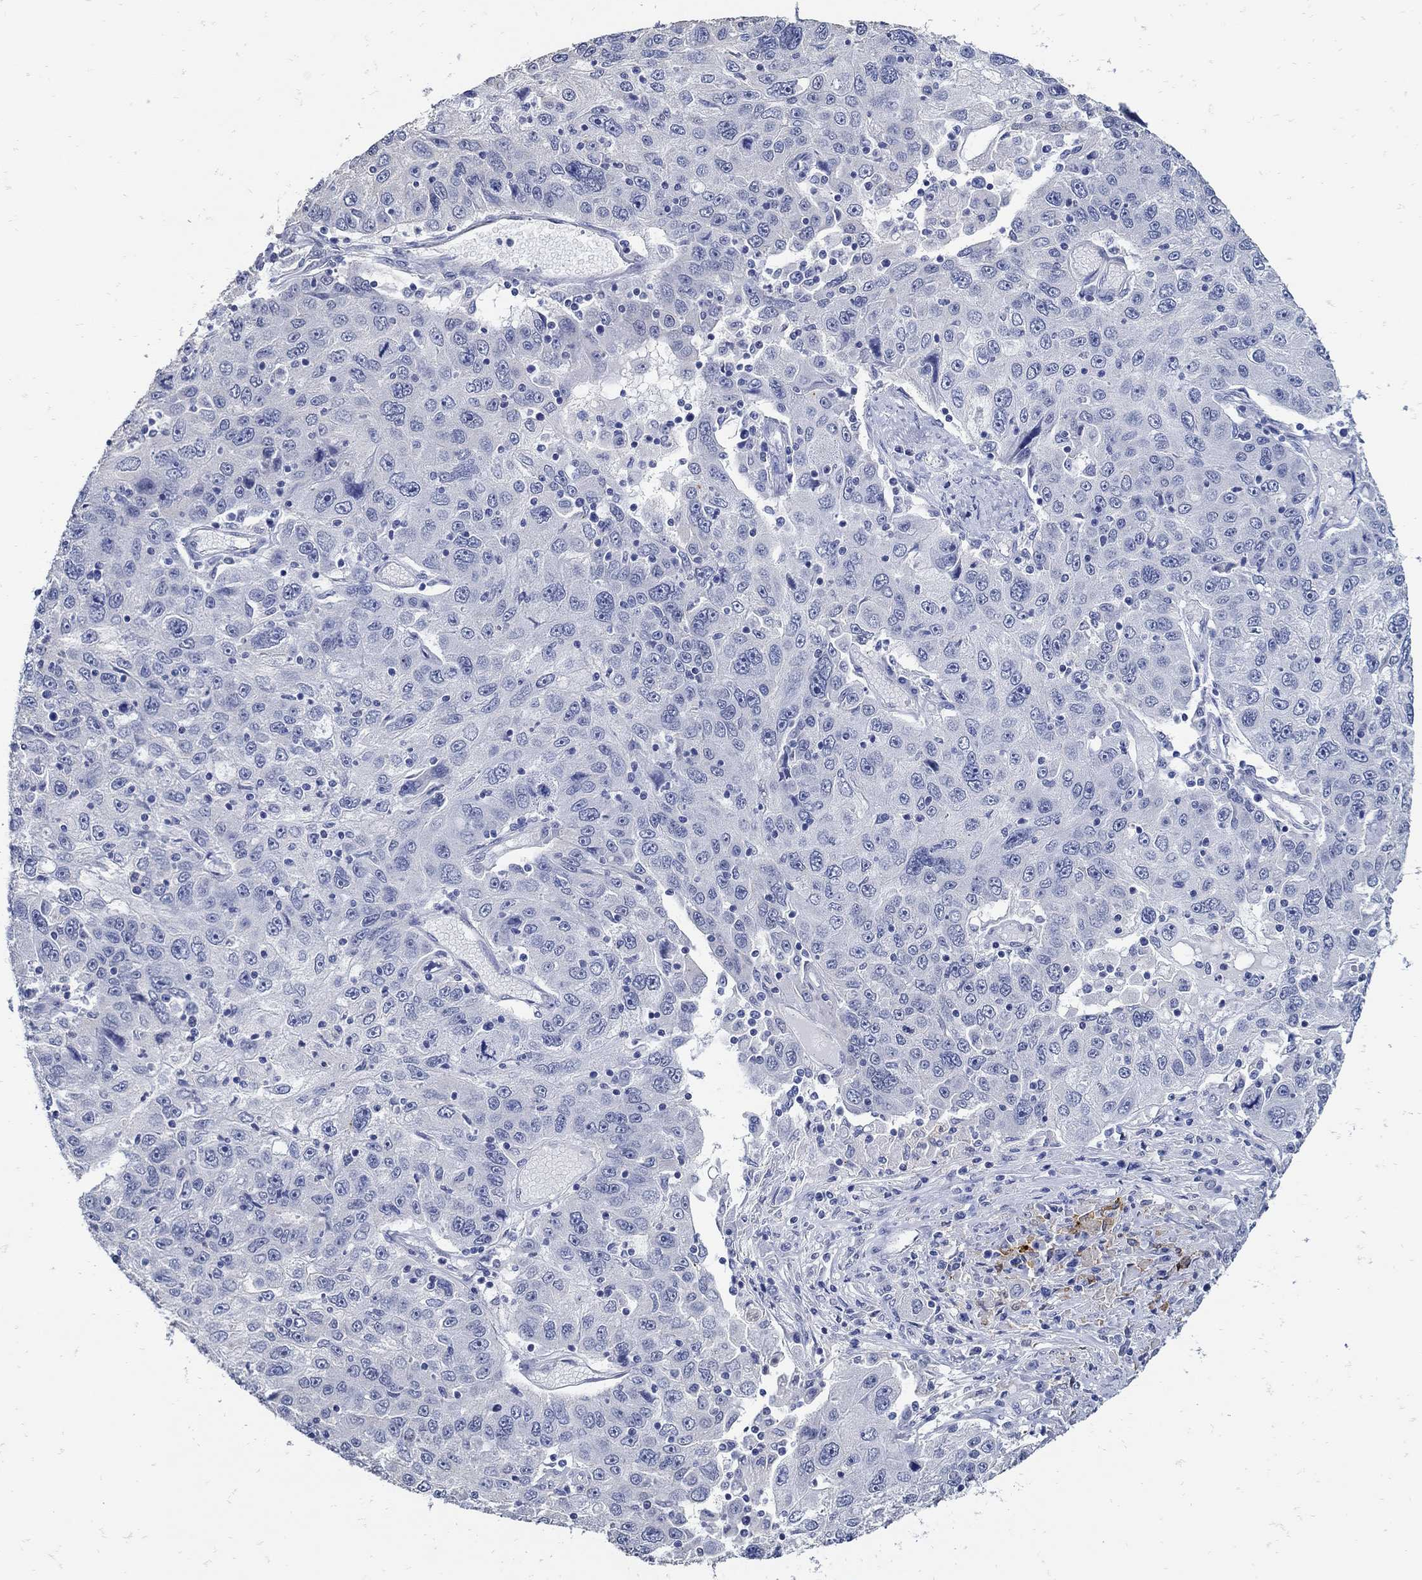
{"staining": {"intensity": "negative", "quantity": "none", "location": "none"}, "tissue": "stomach cancer", "cell_type": "Tumor cells", "image_type": "cancer", "snomed": [{"axis": "morphology", "description": "Adenocarcinoma, NOS"}, {"axis": "topography", "description": "Stomach"}], "caption": "This is an IHC histopathology image of human stomach cancer. There is no expression in tumor cells.", "gene": "KCNN3", "patient": {"sex": "male", "age": 56}}